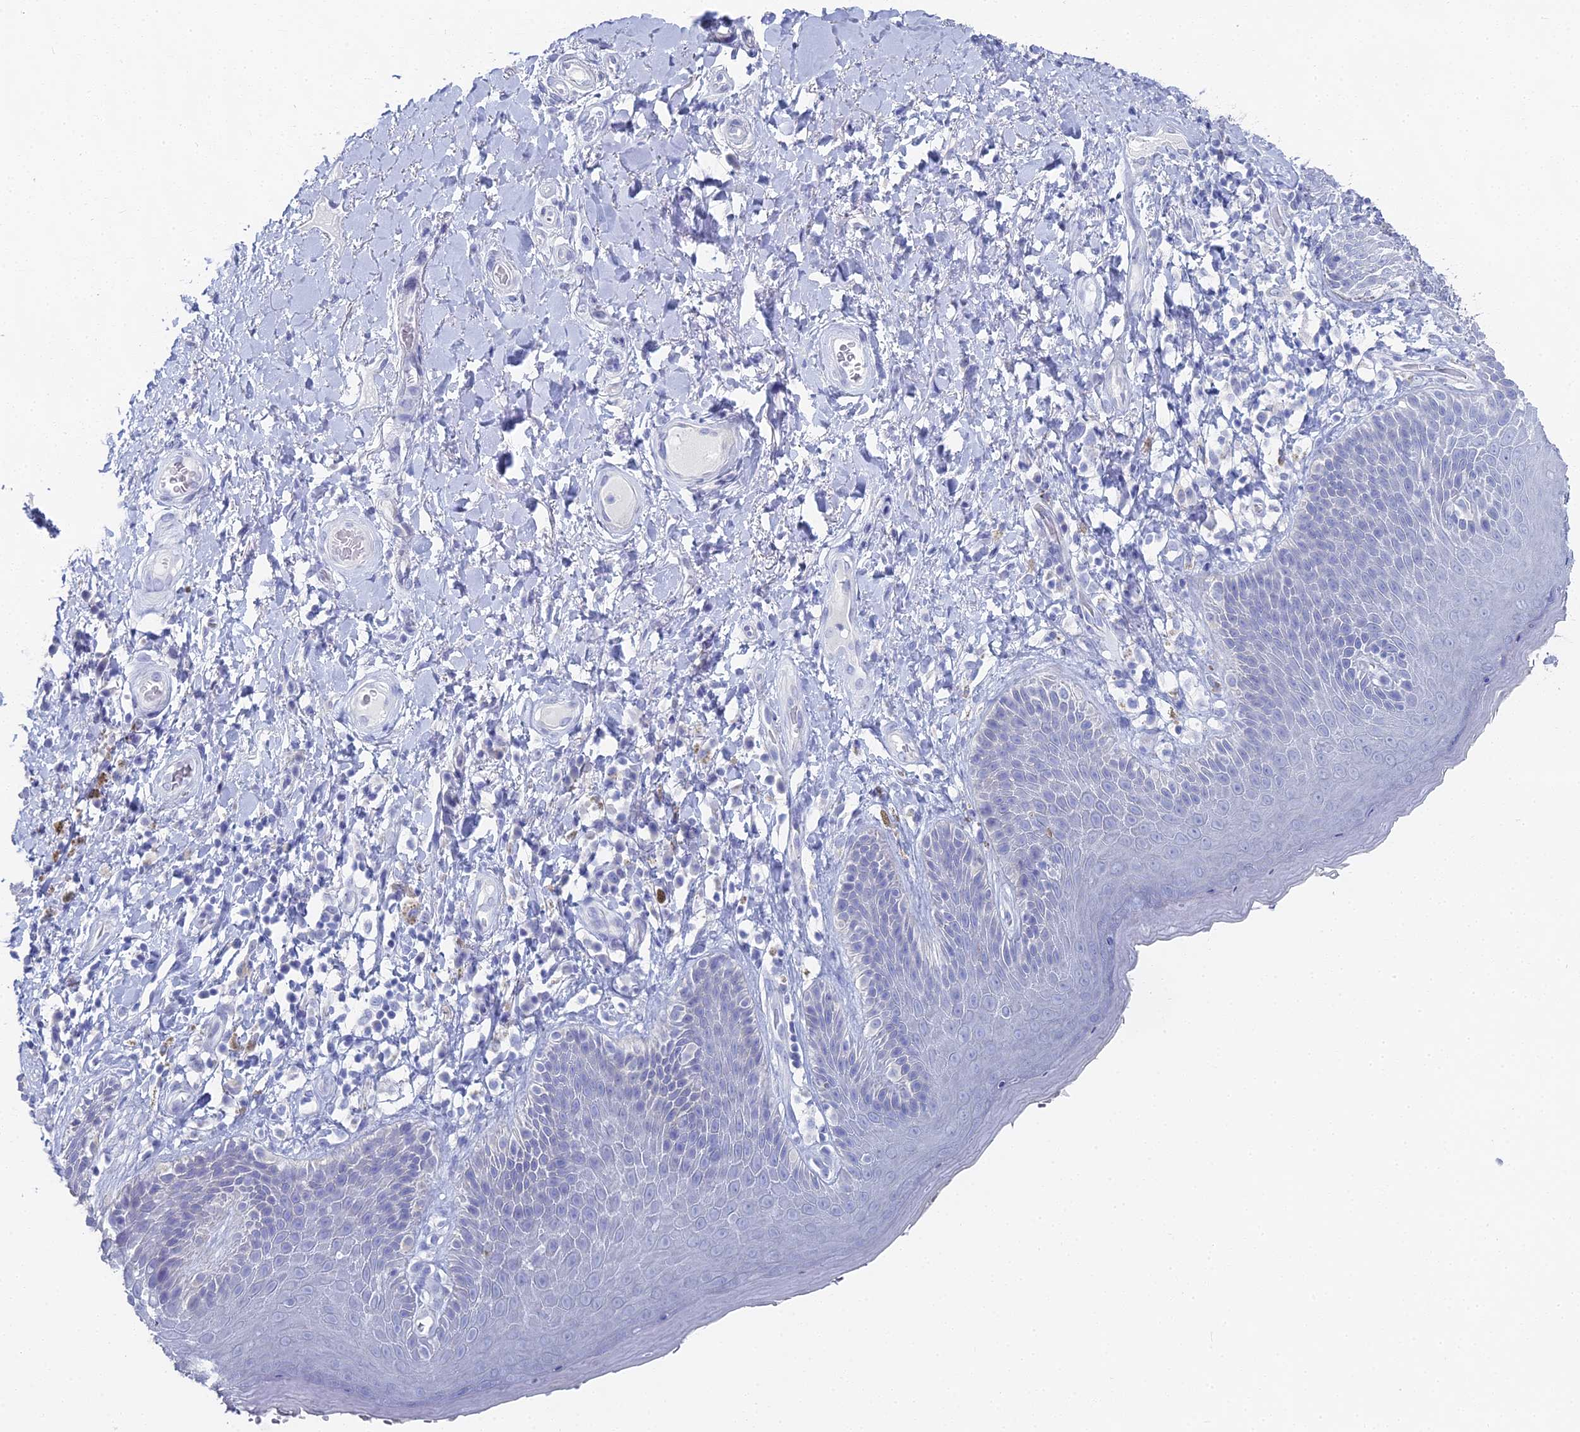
{"staining": {"intensity": "negative", "quantity": "none", "location": "none"}, "tissue": "skin", "cell_type": "Epidermal cells", "image_type": "normal", "snomed": [{"axis": "morphology", "description": "Normal tissue, NOS"}, {"axis": "topography", "description": "Anal"}], "caption": "Protein analysis of normal skin shows no significant expression in epidermal cells. Nuclei are stained in blue.", "gene": "ALPP", "patient": {"sex": "female", "age": 89}}